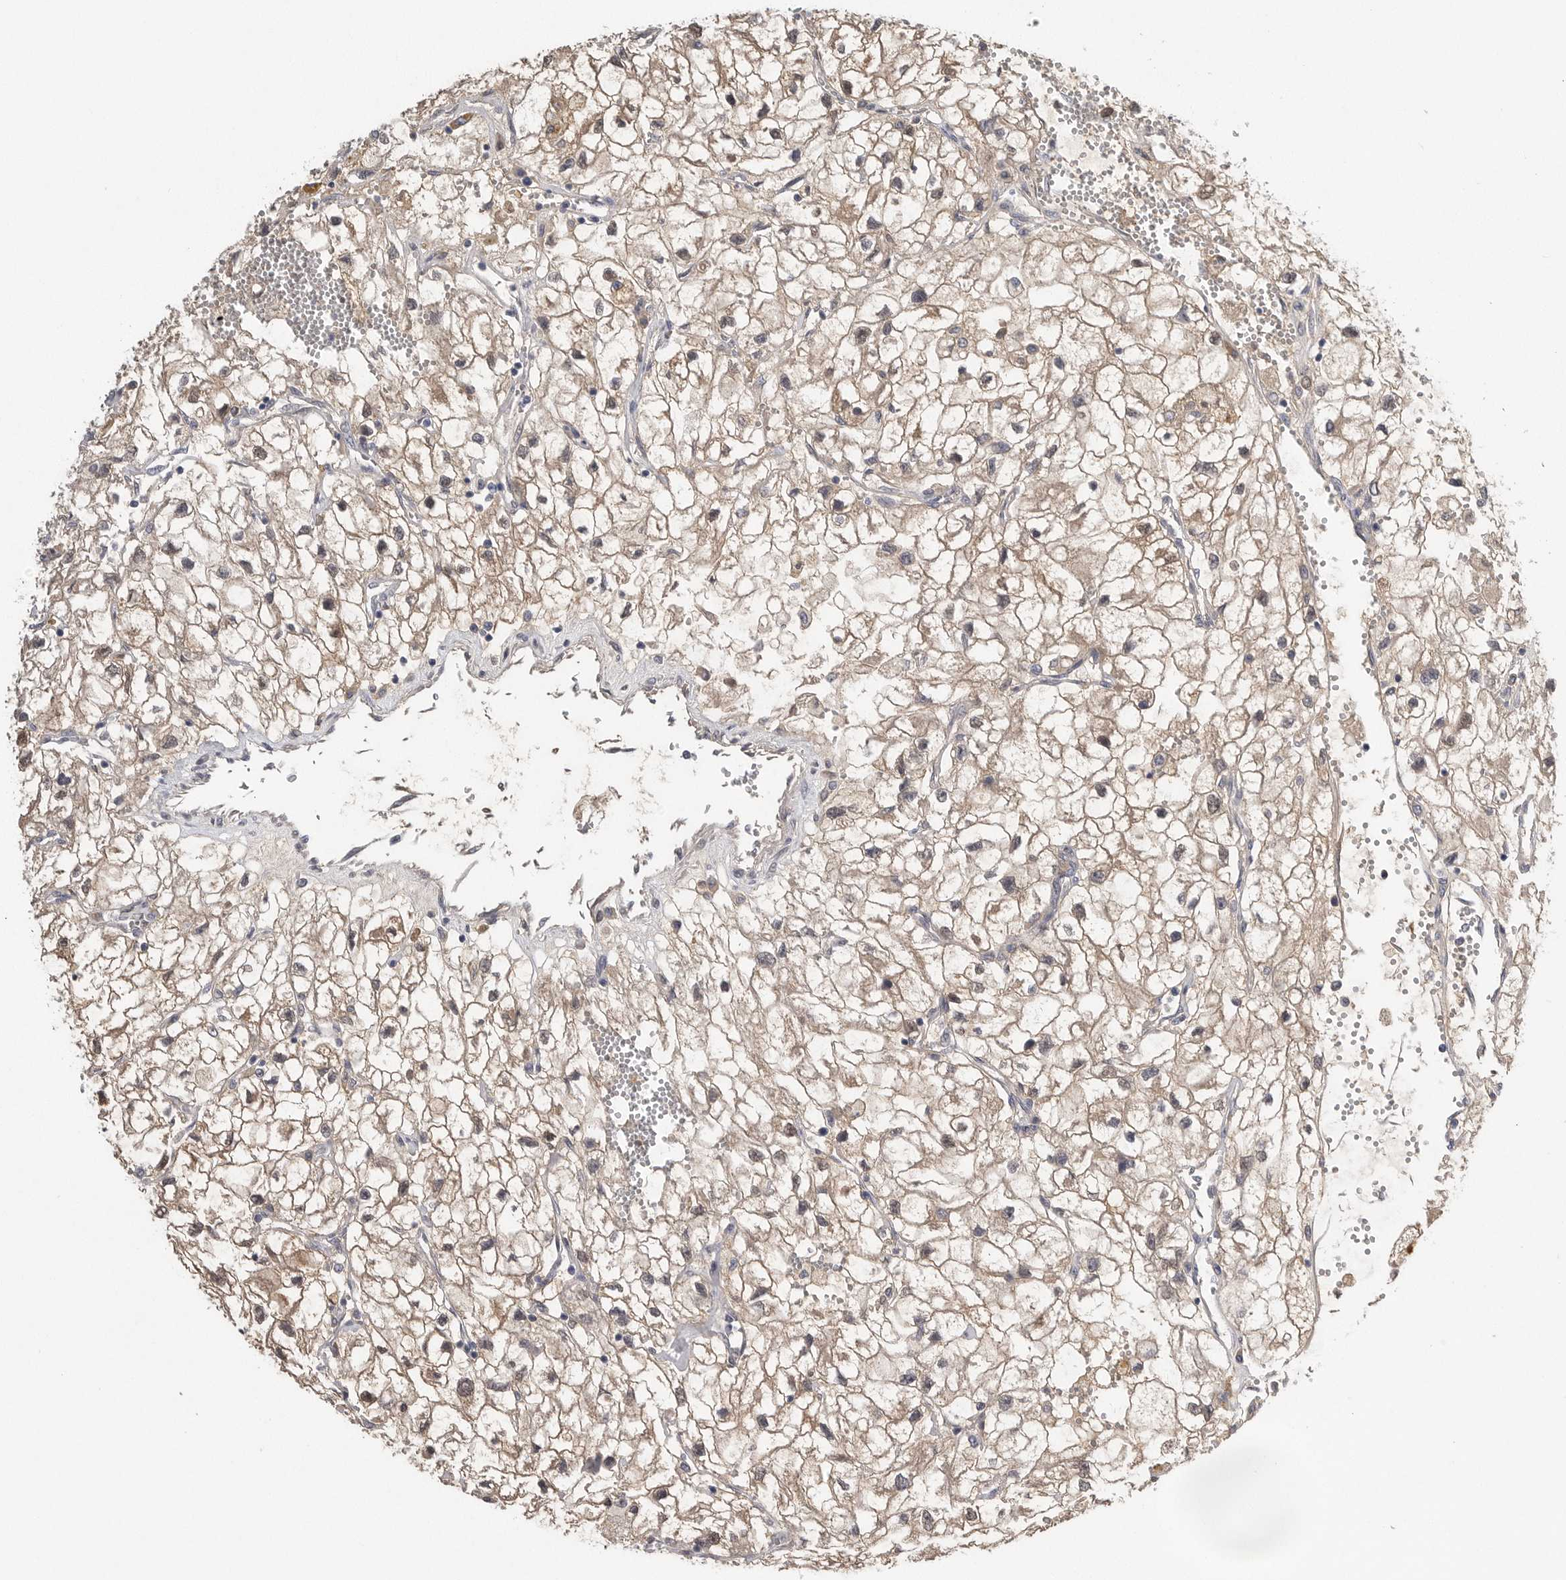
{"staining": {"intensity": "moderate", "quantity": ">75%", "location": "cytoplasmic/membranous"}, "tissue": "renal cancer", "cell_type": "Tumor cells", "image_type": "cancer", "snomed": [{"axis": "morphology", "description": "Adenocarcinoma, NOS"}, {"axis": "topography", "description": "Kidney"}], "caption": "Moderate cytoplasmic/membranous expression is present in approximately >75% of tumor cells in adenocarcinoma (renal).", "gene": "FABP6", "patient": {"sex": "female", "age": 70}}